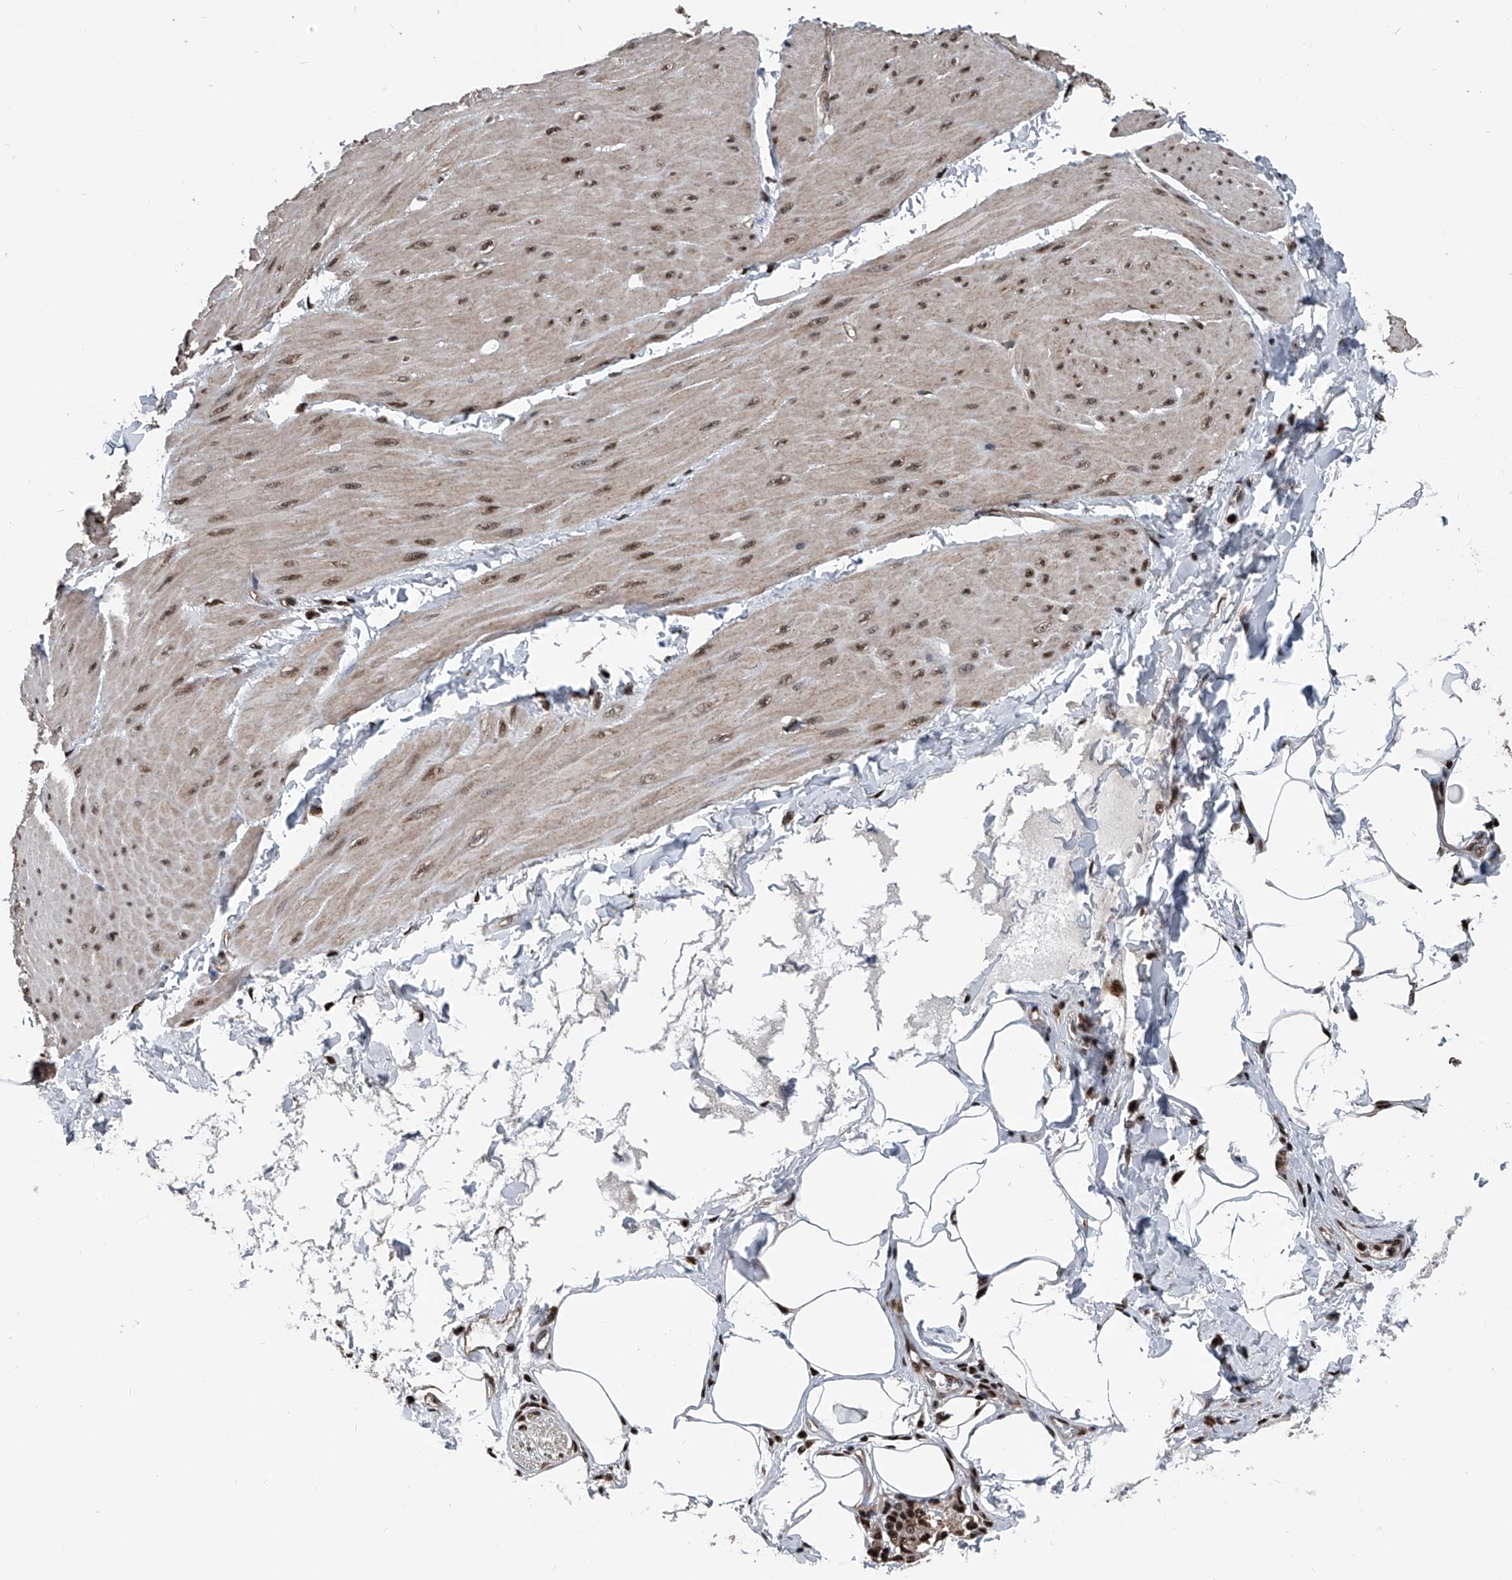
{"staining": {"intensity": "moderate", "quantity": ">75%", "location": "nuclear"}, "tissue": "smooth muscle", "cell_type": "Smooth muscle cells", "image_type": "normal", "snomed": [{"axis": "morphology", "description": "Urothelial carcinoma, High grade"}, {"axis": "topography", "description": "Urinary bladder"}], "caption": "Human smooth muscle stained for a protein (brown) reveals moderate nuclear positive positivity in about >75% of smooth muscle cells.", "gene": "FKBP5", "patient": {"sex": "male", "age": 46}}